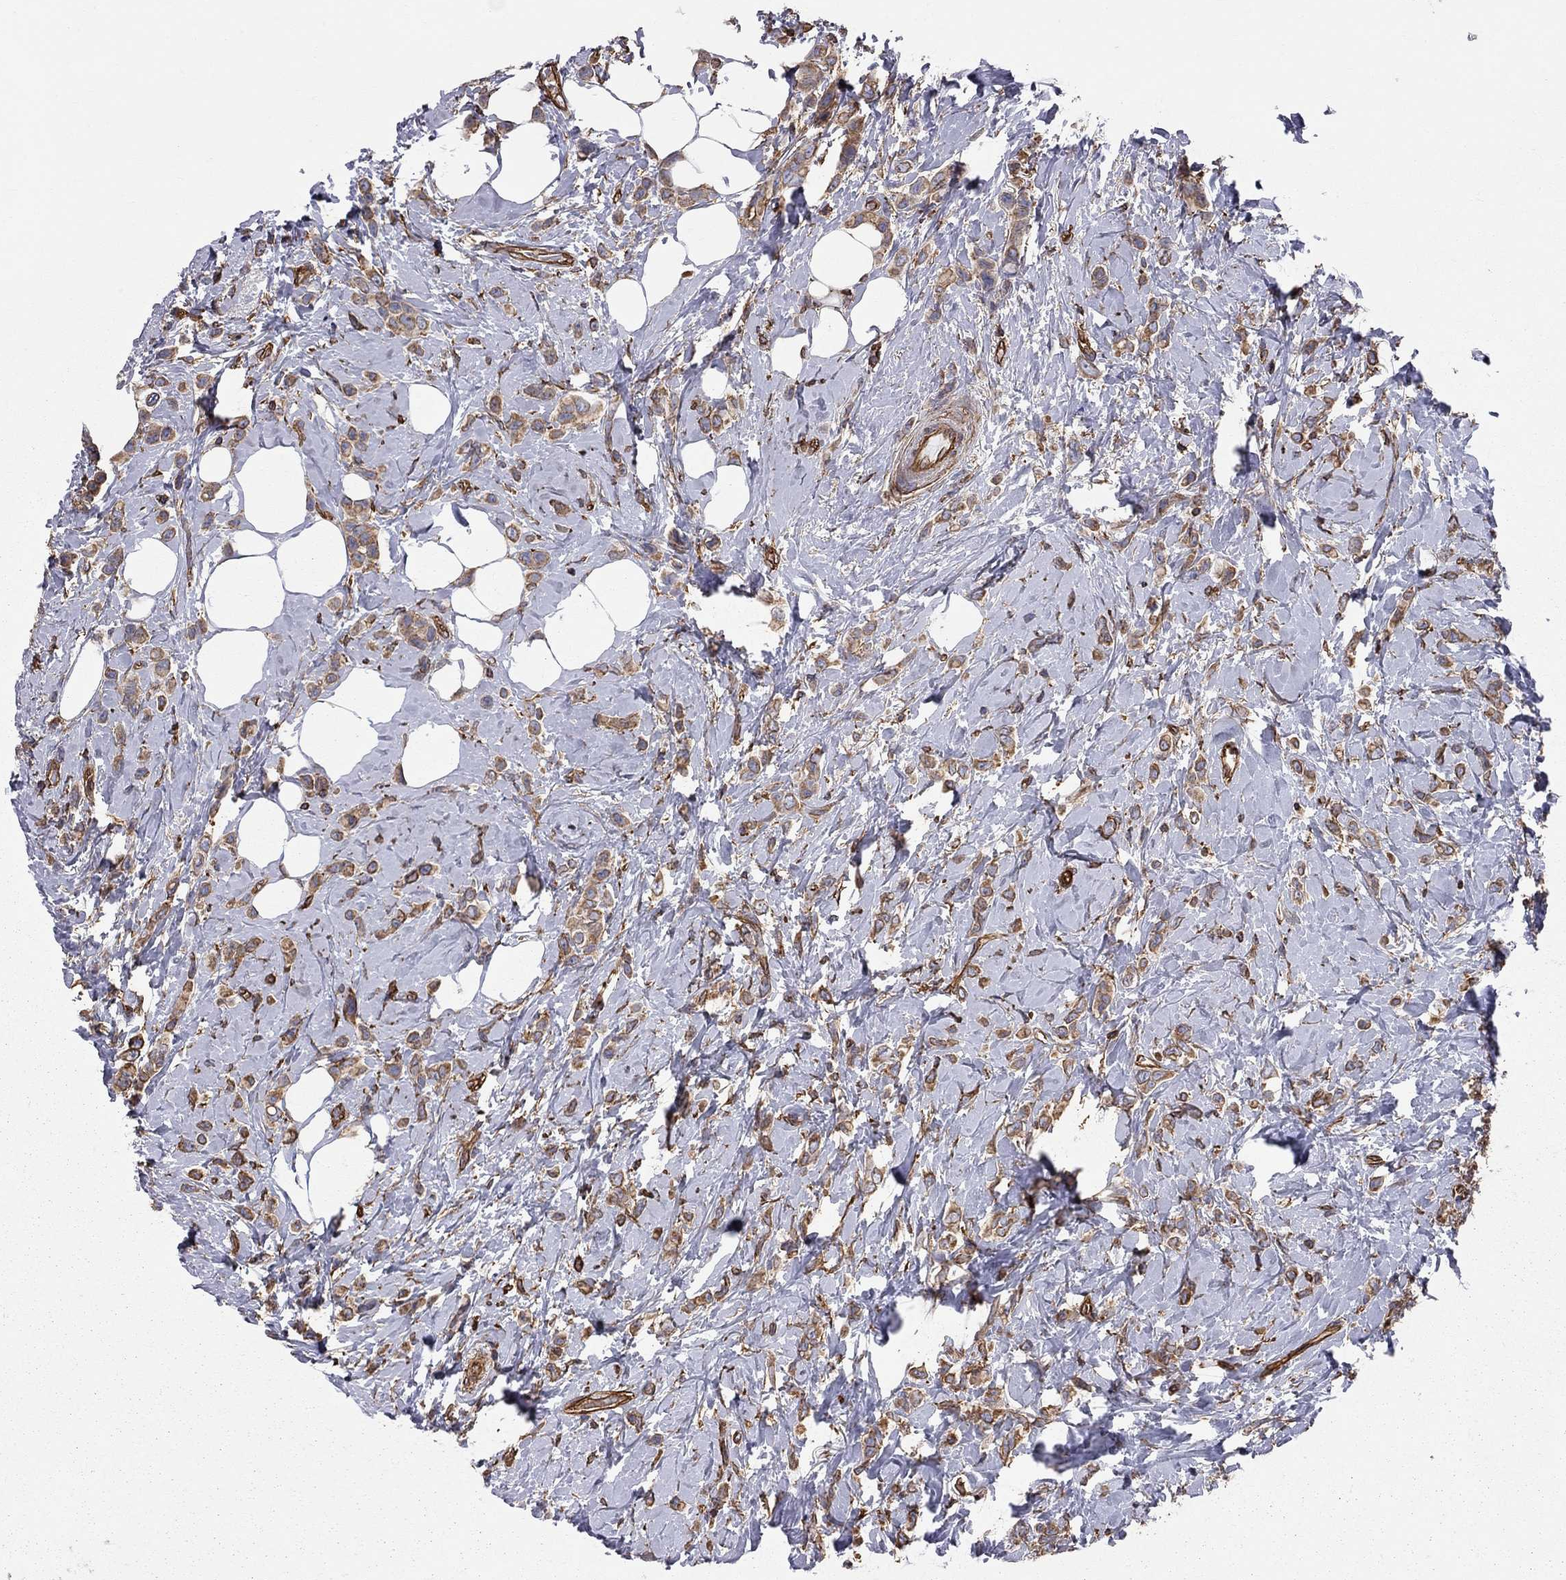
{"staining": {"intensity": "strong", "quantity": ">75%", "location": "cytoplasmic/membranous"}, "tissue": "breast cancer", "cell_type": "Tumor cells", "image_type": "cancer", "snomed": [{"axis": "morphology", "description": "Lobular carcinoma"}, {"axis": "topography", "description": "Breast"}], "caption": "This is an image of immunohistochemistry (IHC) staining of breast cancer (lobular carcinoma), which shows strong staining in the cytoplasmic/membranous of tumor cells.", "gene": "BICDL2", "patient": {"sex": "female", "age": 66}}